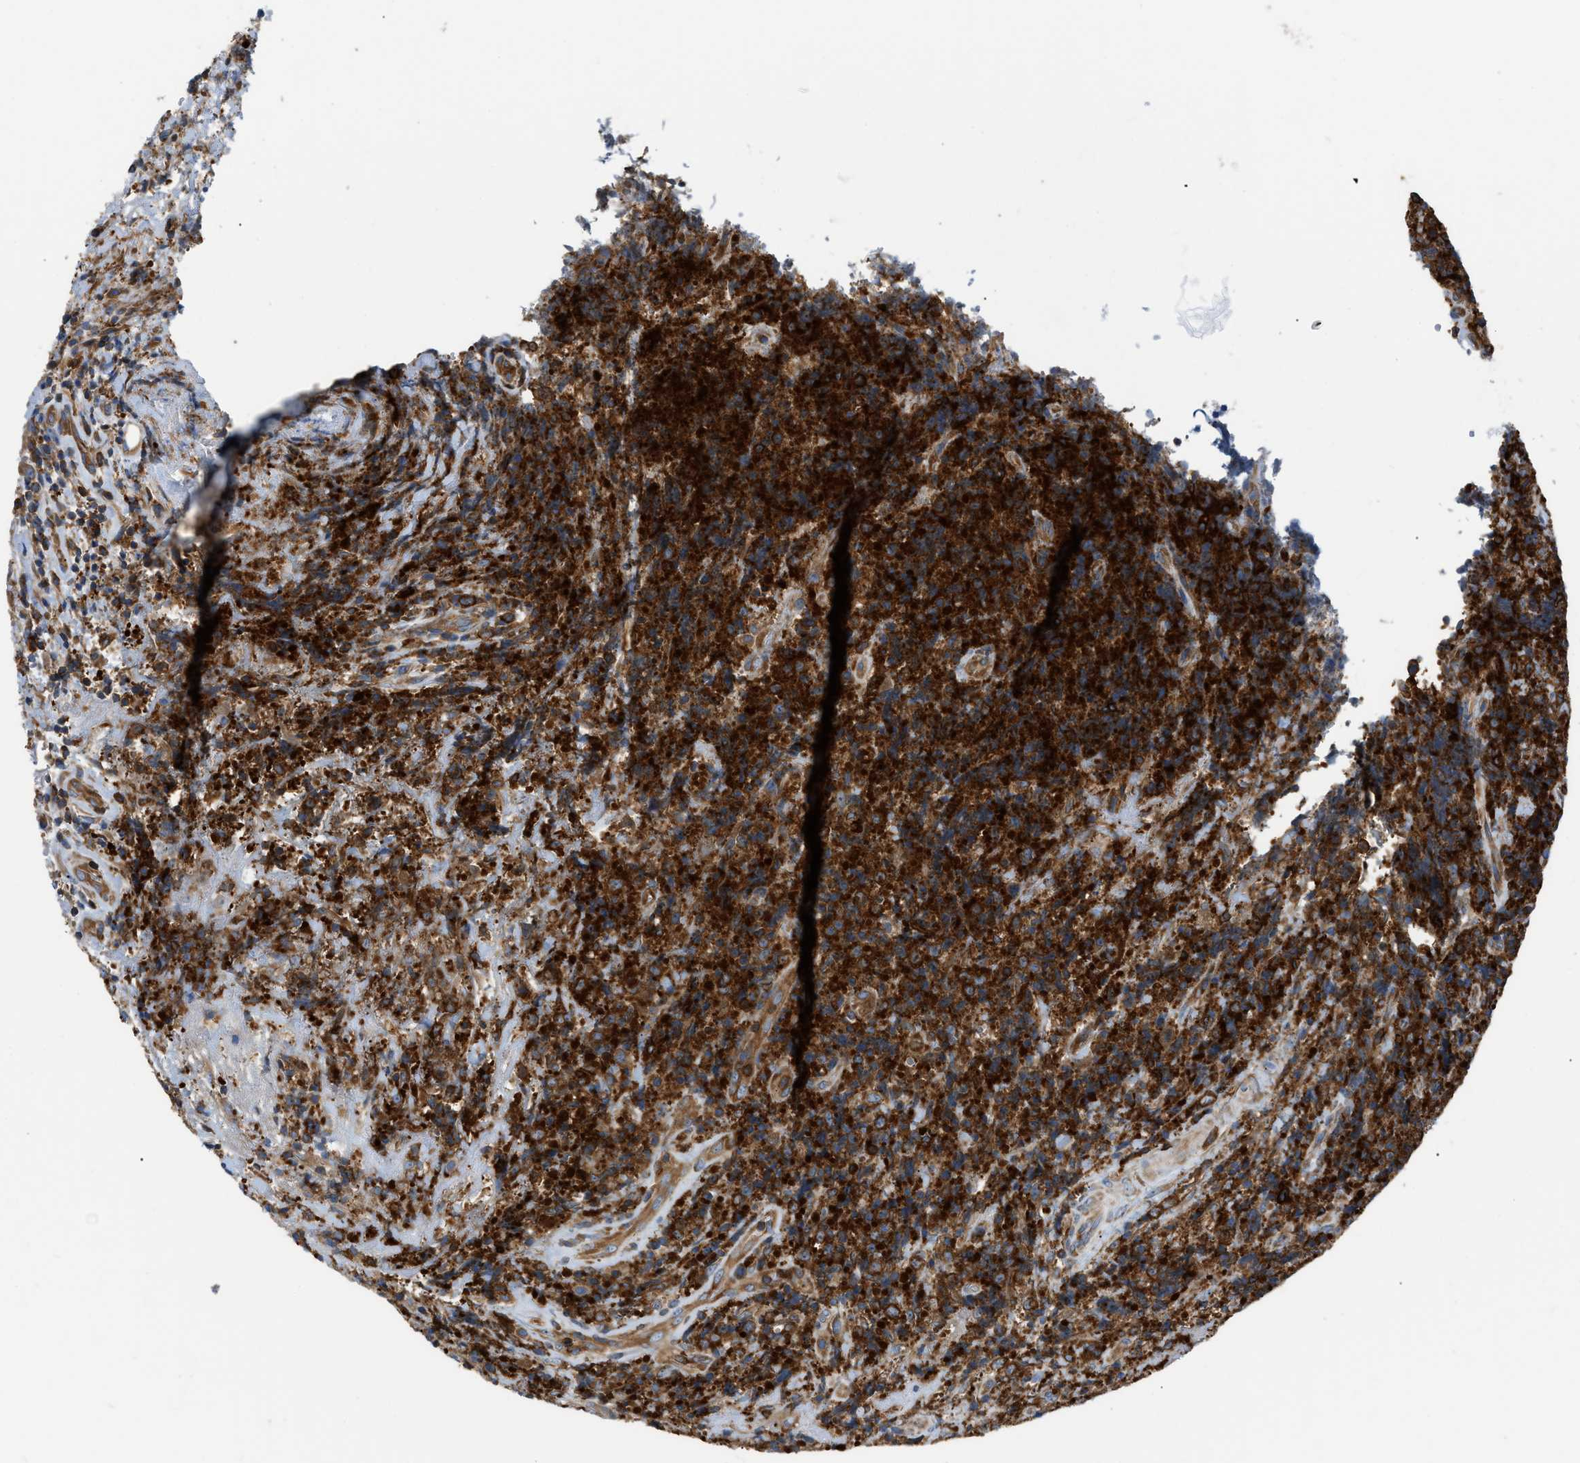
{"staining": {"intensity": "strong", "quantity": ">75%", "location": "cytoplasmic/membranous"}, "tissue": "lymphoma", "cell_type": "Tumor cells", "image_type": "cancer", "snomed": [{"axis": "morphology", "description": "Malignant lymphoma, non-Hodgkin's type, High grade"}, {"axis": "topography", "description": "Tonsil"}], "caption": "Tumor cells demonstrate high levels of strong cytoplasmic/membranous positivity in approximately >75% of cells in human high-grade malignant lymphoma, non-Hodgkin's type. (Stains: DAB in brown, nuclei in blue, Microscopy: brightfield microscopy at high magnification).", "gene": "GPAT4", "patient": {"sex": "female", "age": 36}}